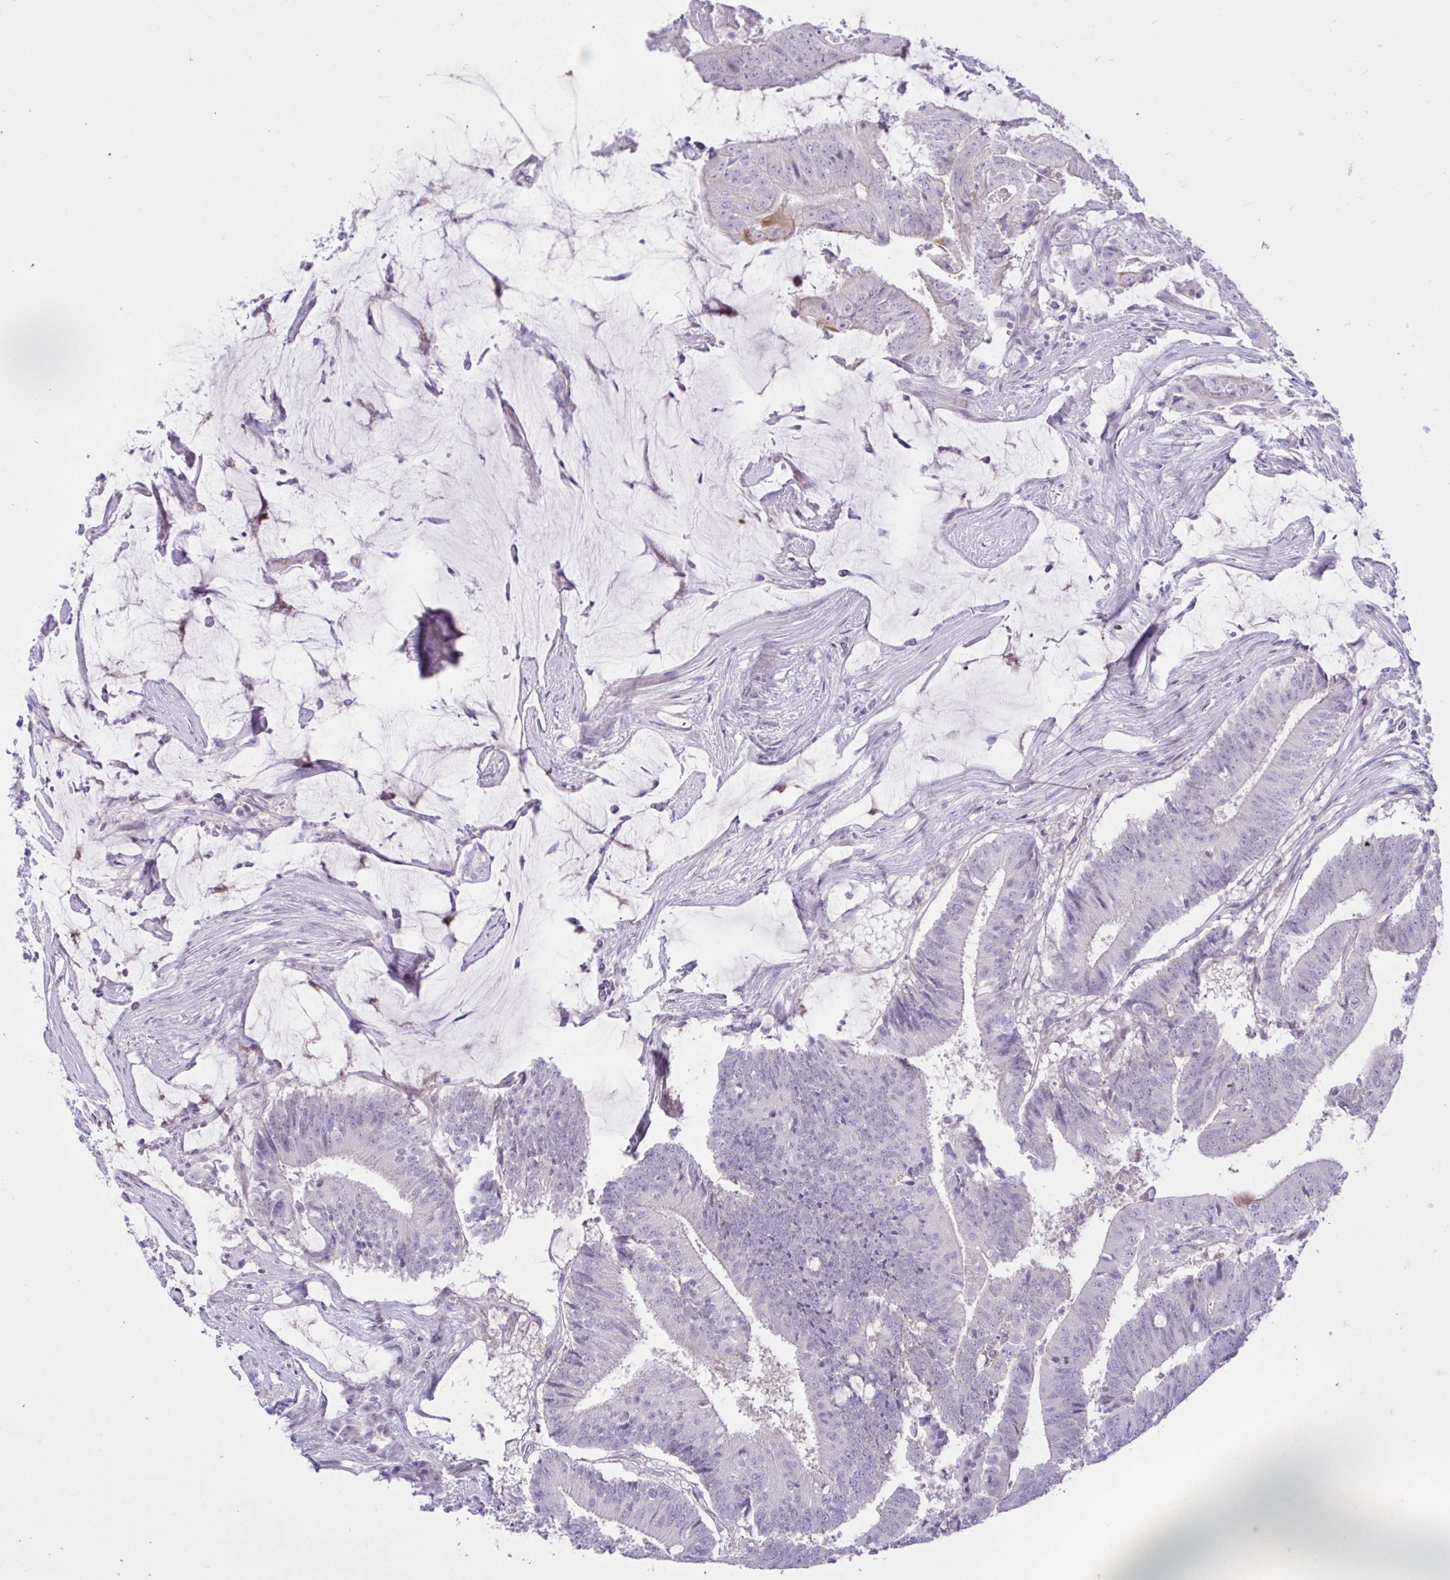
{"staining": {"intensity": "weak", "quantity": "<25%", "location": "cytoplasmic/membranous"}, "tissue": "colorectal cancer", "cell_type": "Tumor cells", "image_type": "cancer", "snomed": [{"axis": "morphology", "description": "Adenocarcinoma, NOS"}, {"axis": "topography", "description": "Colon"}], "caption": "A histopathology image of colorectal adenocarcinoma stained for a protein reveals no brown staining in tumor cells.", "gene": "ZNF101", "patient": {"sex": "female", "age": 43}}